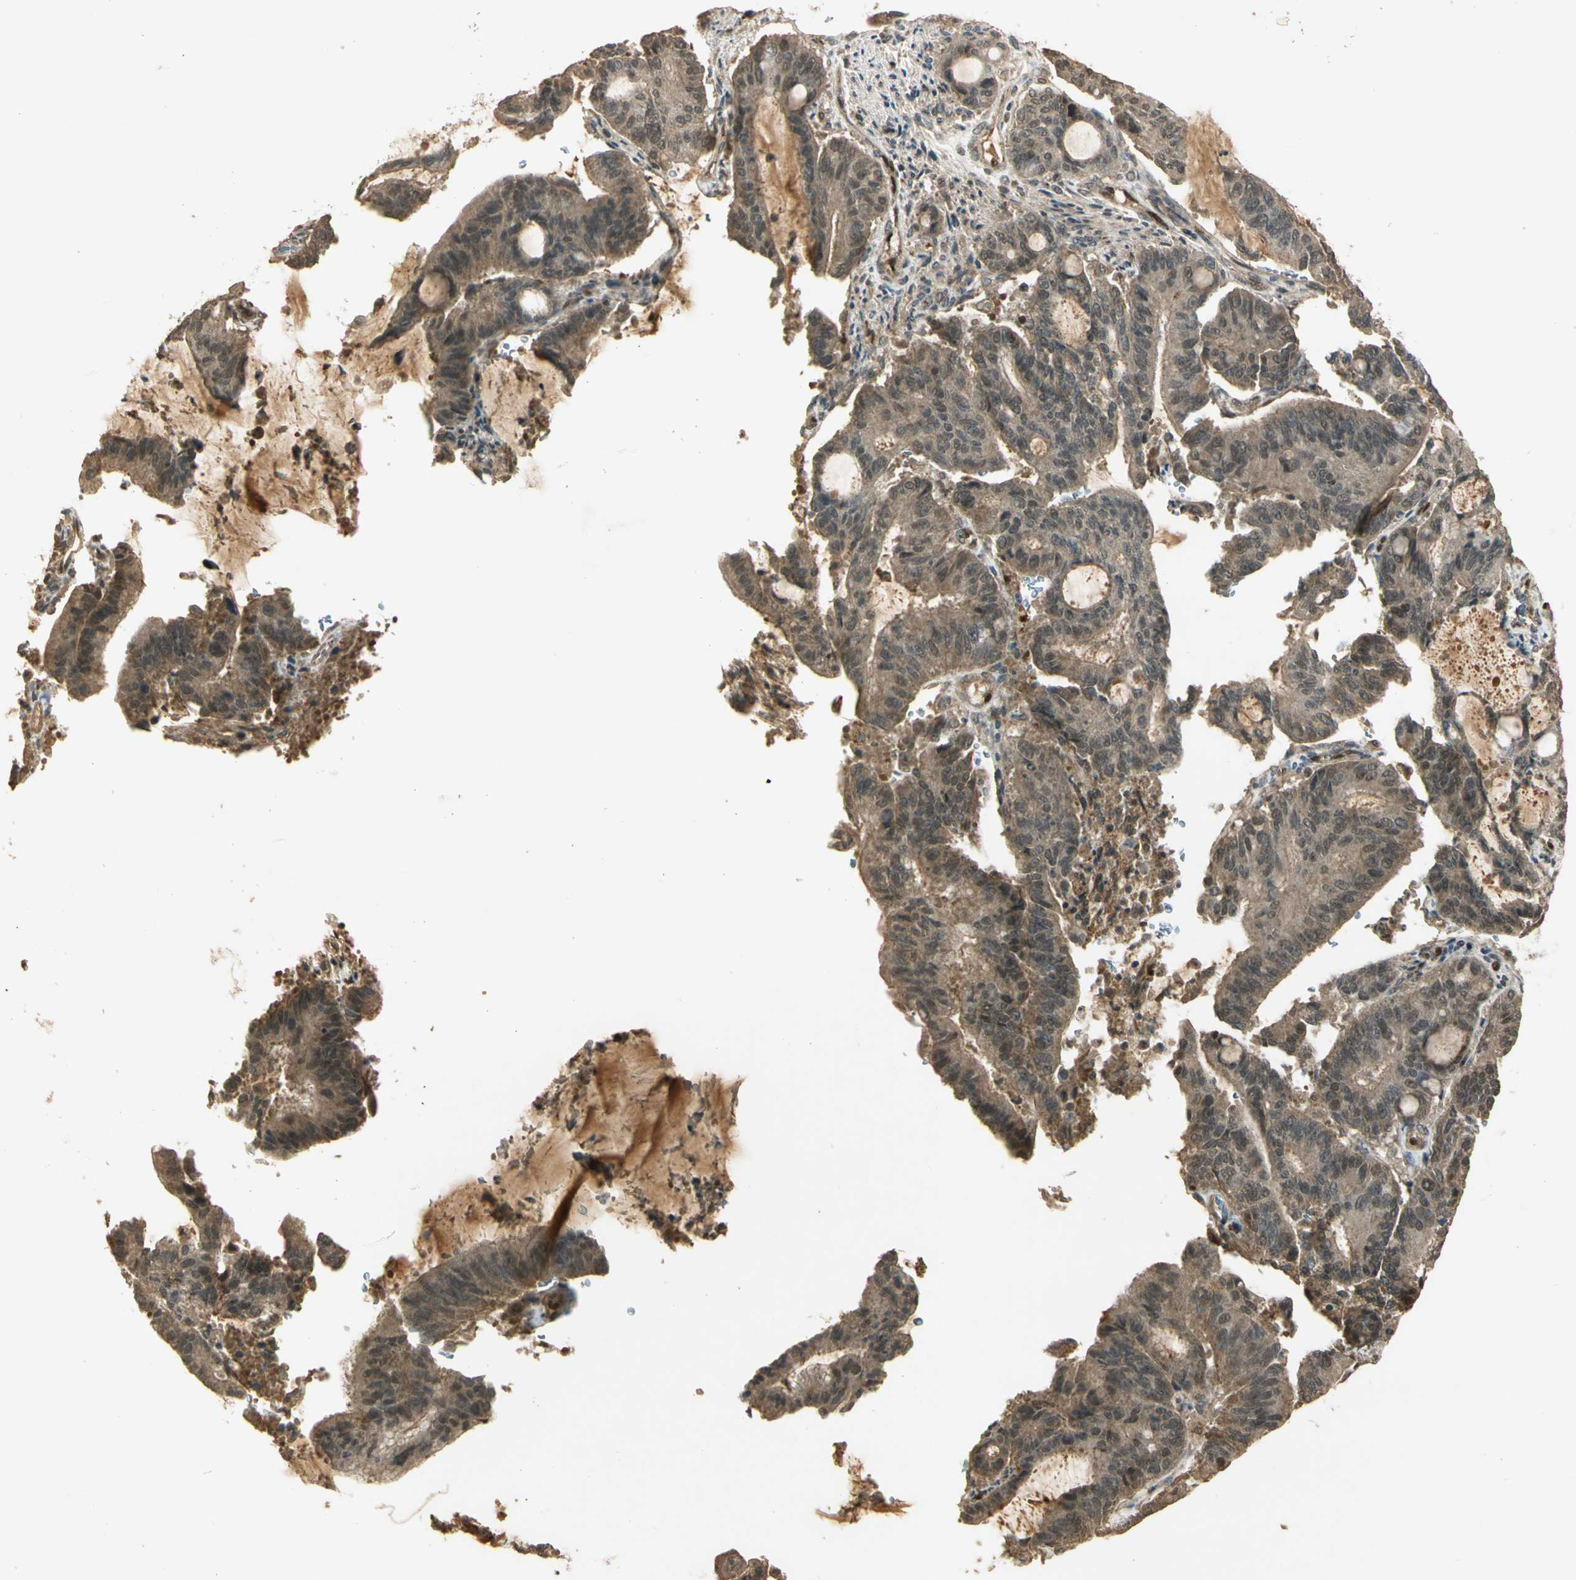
{"staining": {"intensity": "weak", "quantity": ">75%", "location": "cytoplasmic/membranous,nuclear"}, "tissue": "liver cancer", "cell_type": "Tumor cells", "image_type": "cancer", "snomed": [{"axis": "morphology", "description": "Cholangiocarcinoma"}, {"axis": "topography", "description": "Liver"}], "caption": "Immunohistochemistry (IHC) (DAB) staining of human liver cancer (cholangiocarcinoma) demonstrates weak cytoplasmic/membranous and nuclear protein positivity in approximately >75% of tumor cells.", "gene": "GMEB2", "patient": {"sex": "female", "age": 73}}